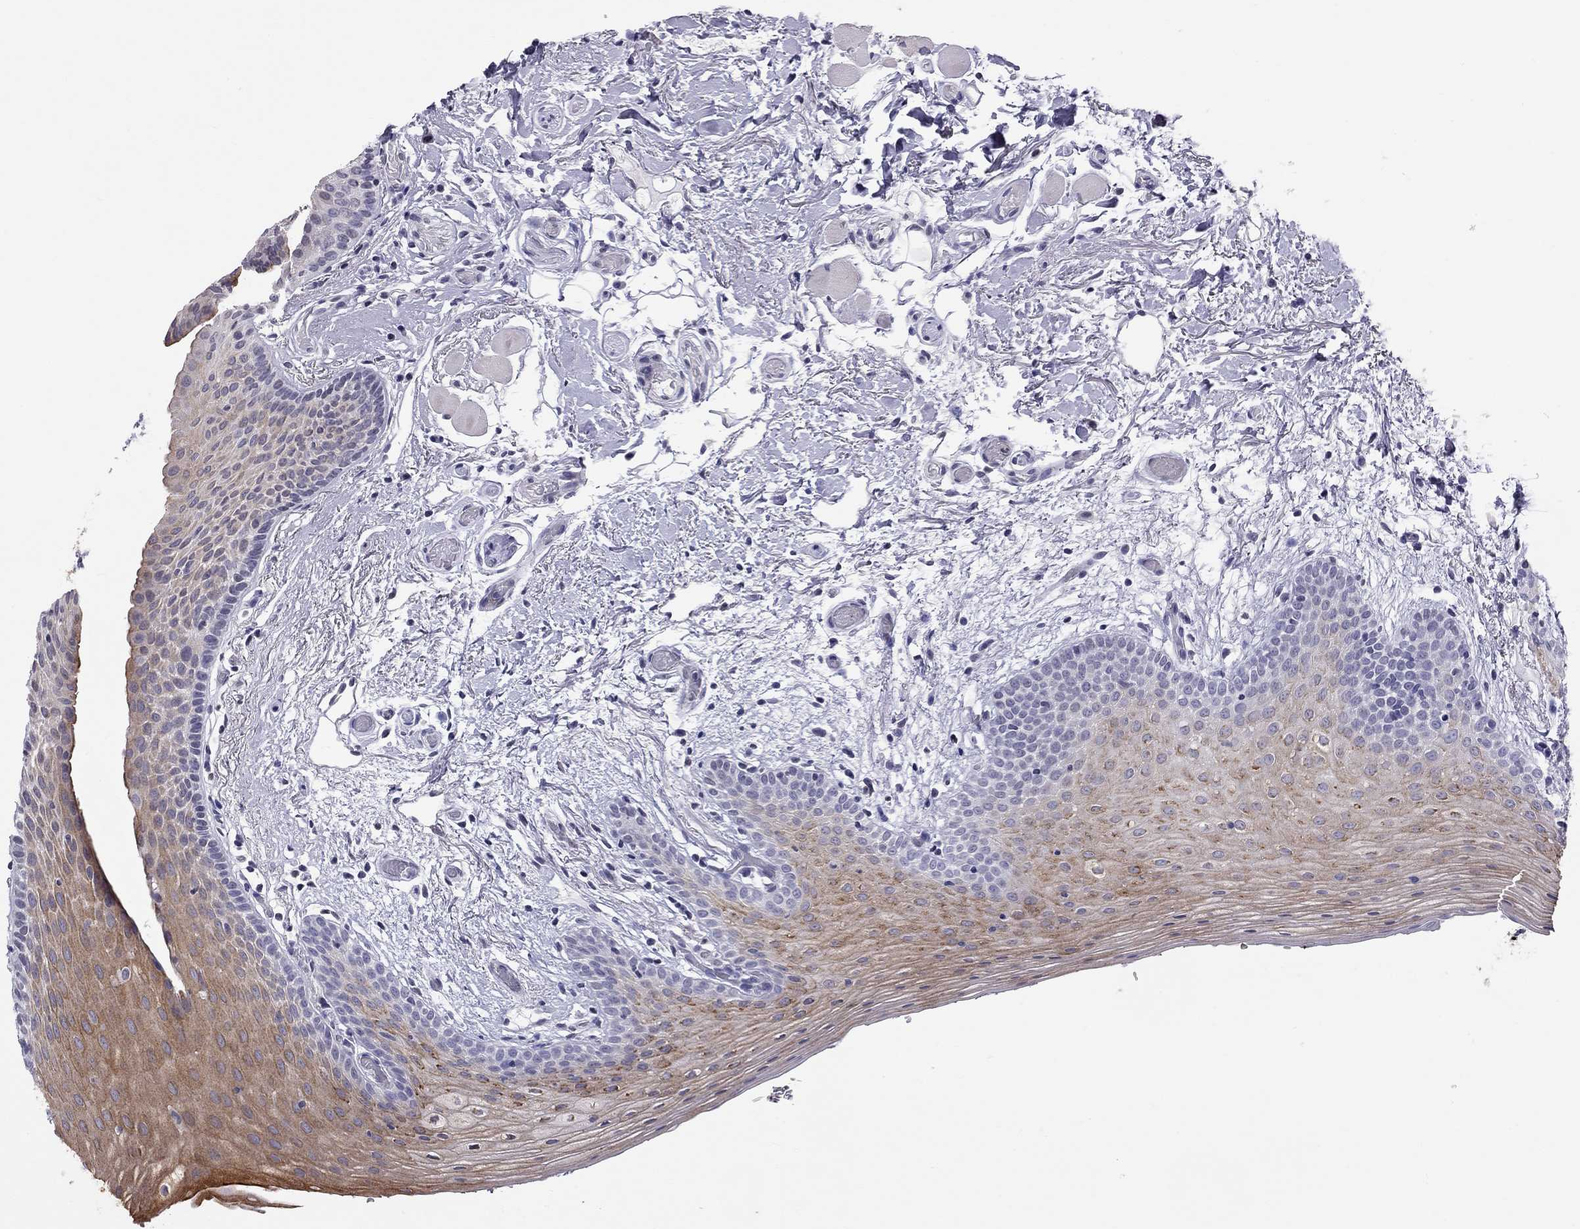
{"staining": {"intensity": "moderate", "quantity": "25%-75%", "location": "cytoplasmic/membranous"}, "tissue": "oral mucosa", "cell_type": "Squamous epithelial cells", "image_type": "normal", "snomed": [{"axis": "morphology", "description": "Normal tissue, NOS"}, {"axis": "topography", "description": "Oral tissue"}, {"axis": "topography", "description": "Tounge, NOS"}], "caption": "Unremarkable oral mucosa shows moderate cytoplasmic/membranous staining in about 25%-75% of squamous epithelial cells.", "gene": "MUC15", "patient": {"sex": "female", "age": 86}}